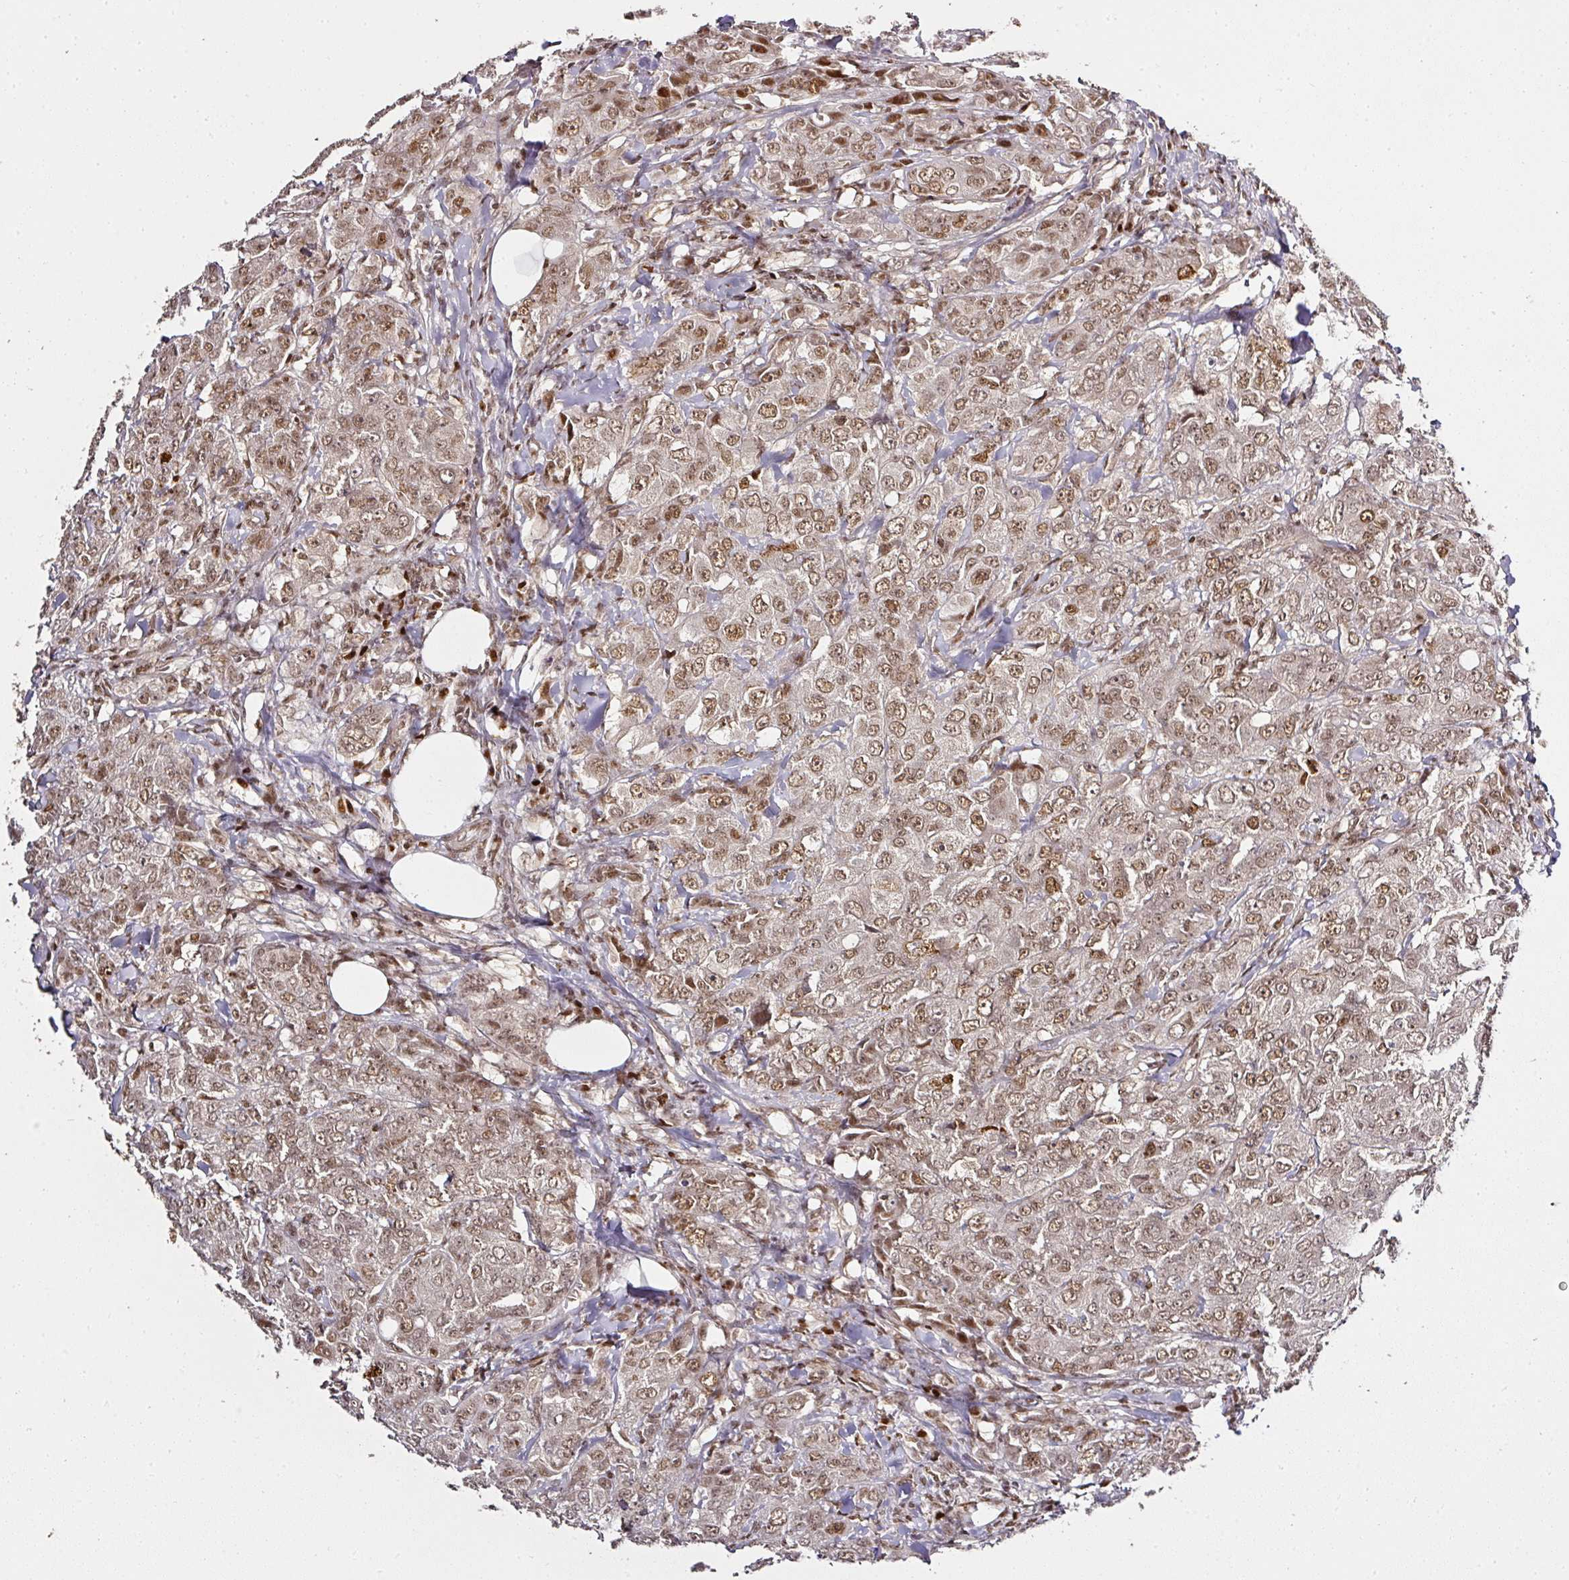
{"staining": {"intensity": "moderate", "quantity": ">75%", "location": "nuclear"}, "tissue": "breast cancer", "cell_type": "Tumor cells", "image_type": "cancer", "snomed": [{"axis": "morphology", "description": "Duct carcinoma"}, {"axis": "topography", "description": "Breast"}], "caption": "Human breast cancer (intraductal carcinoma) stained with a protein marker reveals moderate staining in tumor cells.", "gene": "GPRIN2", "patient": {"sex": "female", "age": 43}}